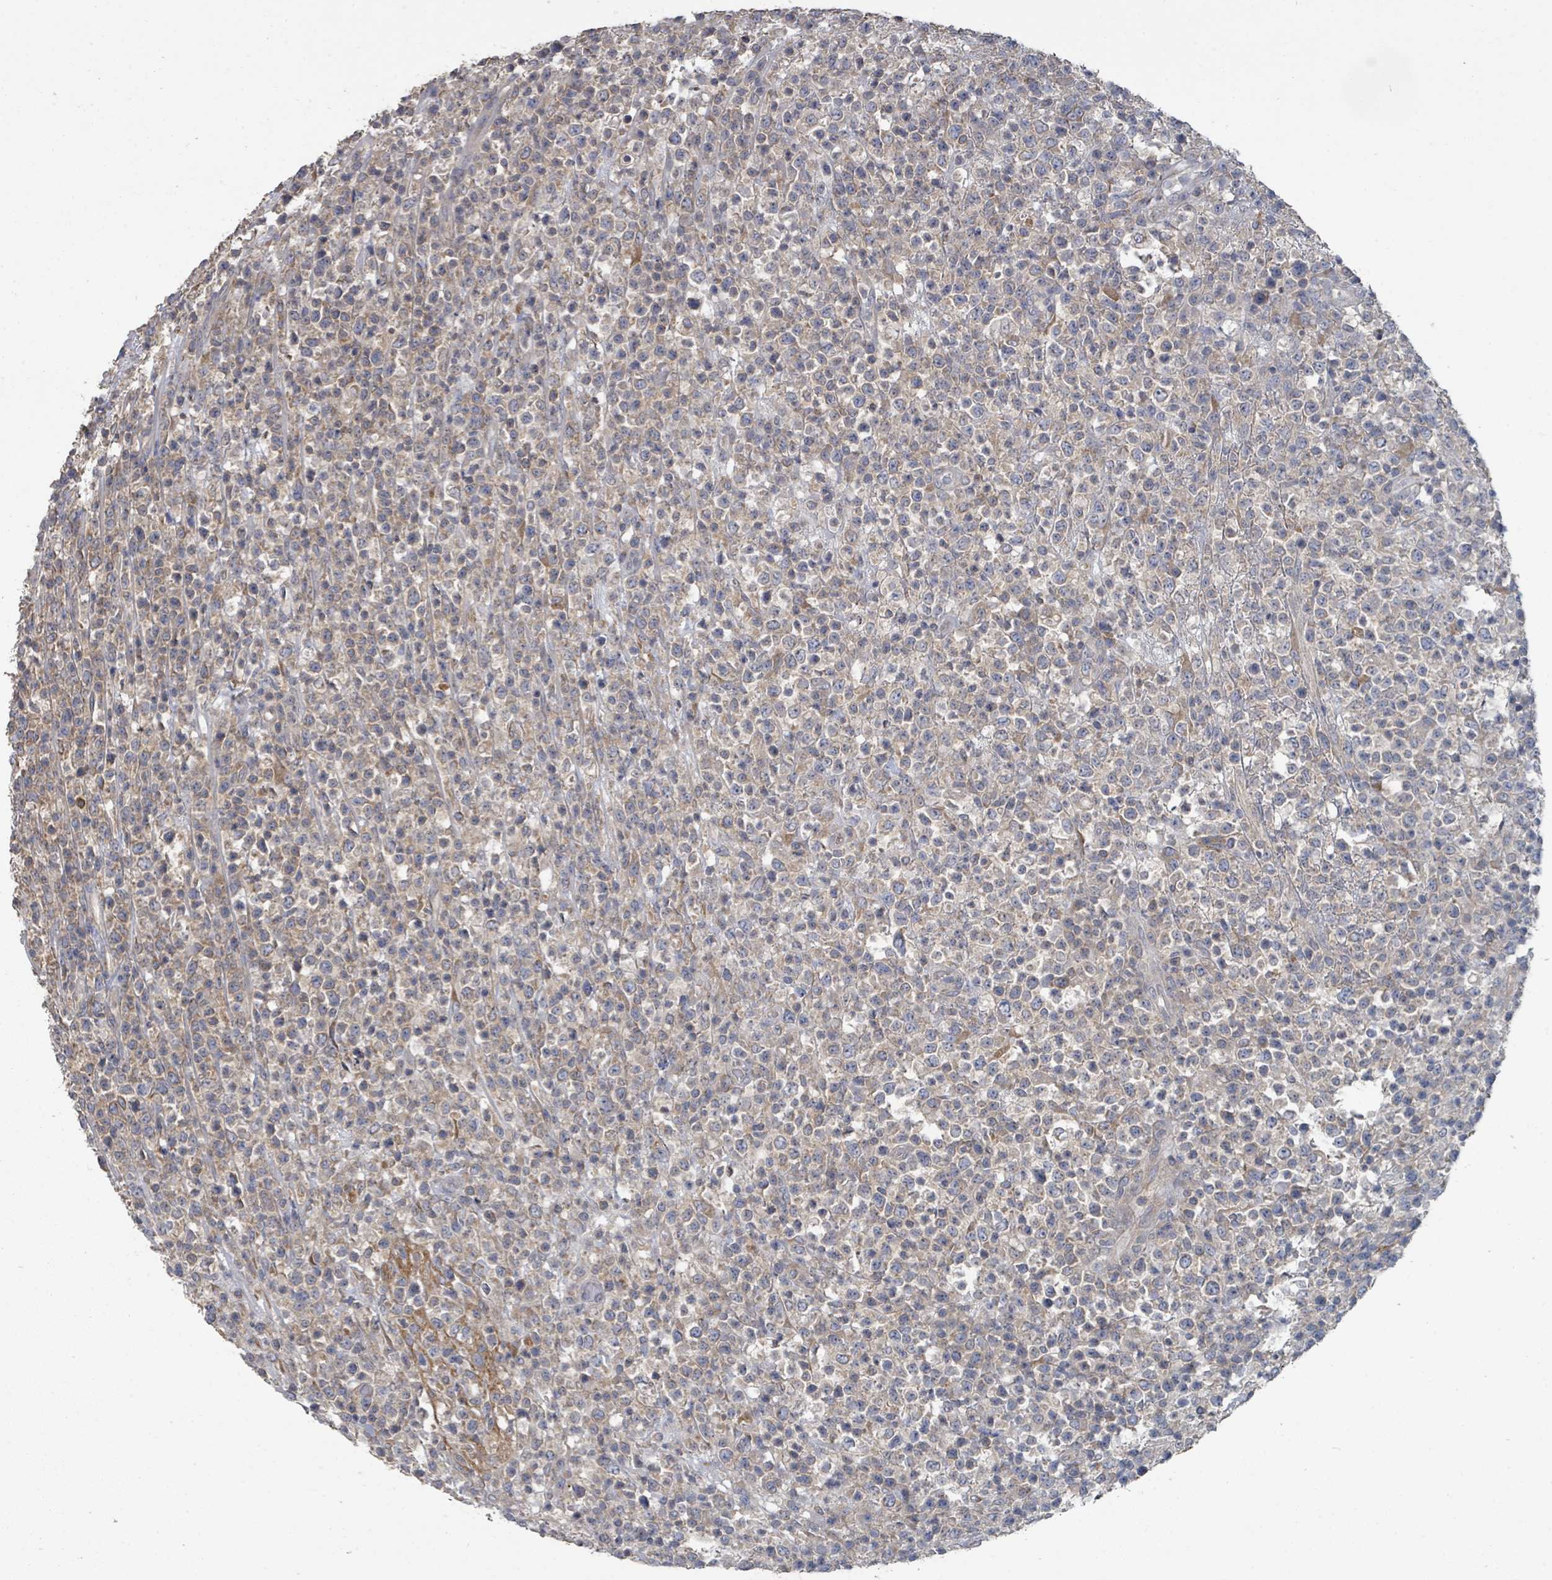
{"staining": {"intensity": "negative", "quantity": "none", "location": "none"}, "tissue": "lymphoma", "cell_type": "Tumor cells", "image_type": "cancer", "snomed": [{"axis": "morphology", "description": "Malignant lymphoma, non-Hodgkin's type, High grade"}, {"axis": "topography", "description": "Colon"}], "caption": "IHC histopathology image of neoplastic tissue: human lymphoma stained with DAB (3,3'-diaminobenzidine) reveals no significant protein expression in tumor cells.", "gene": "SLC9A7", "patient": {"sex": "female", "age": 53}}